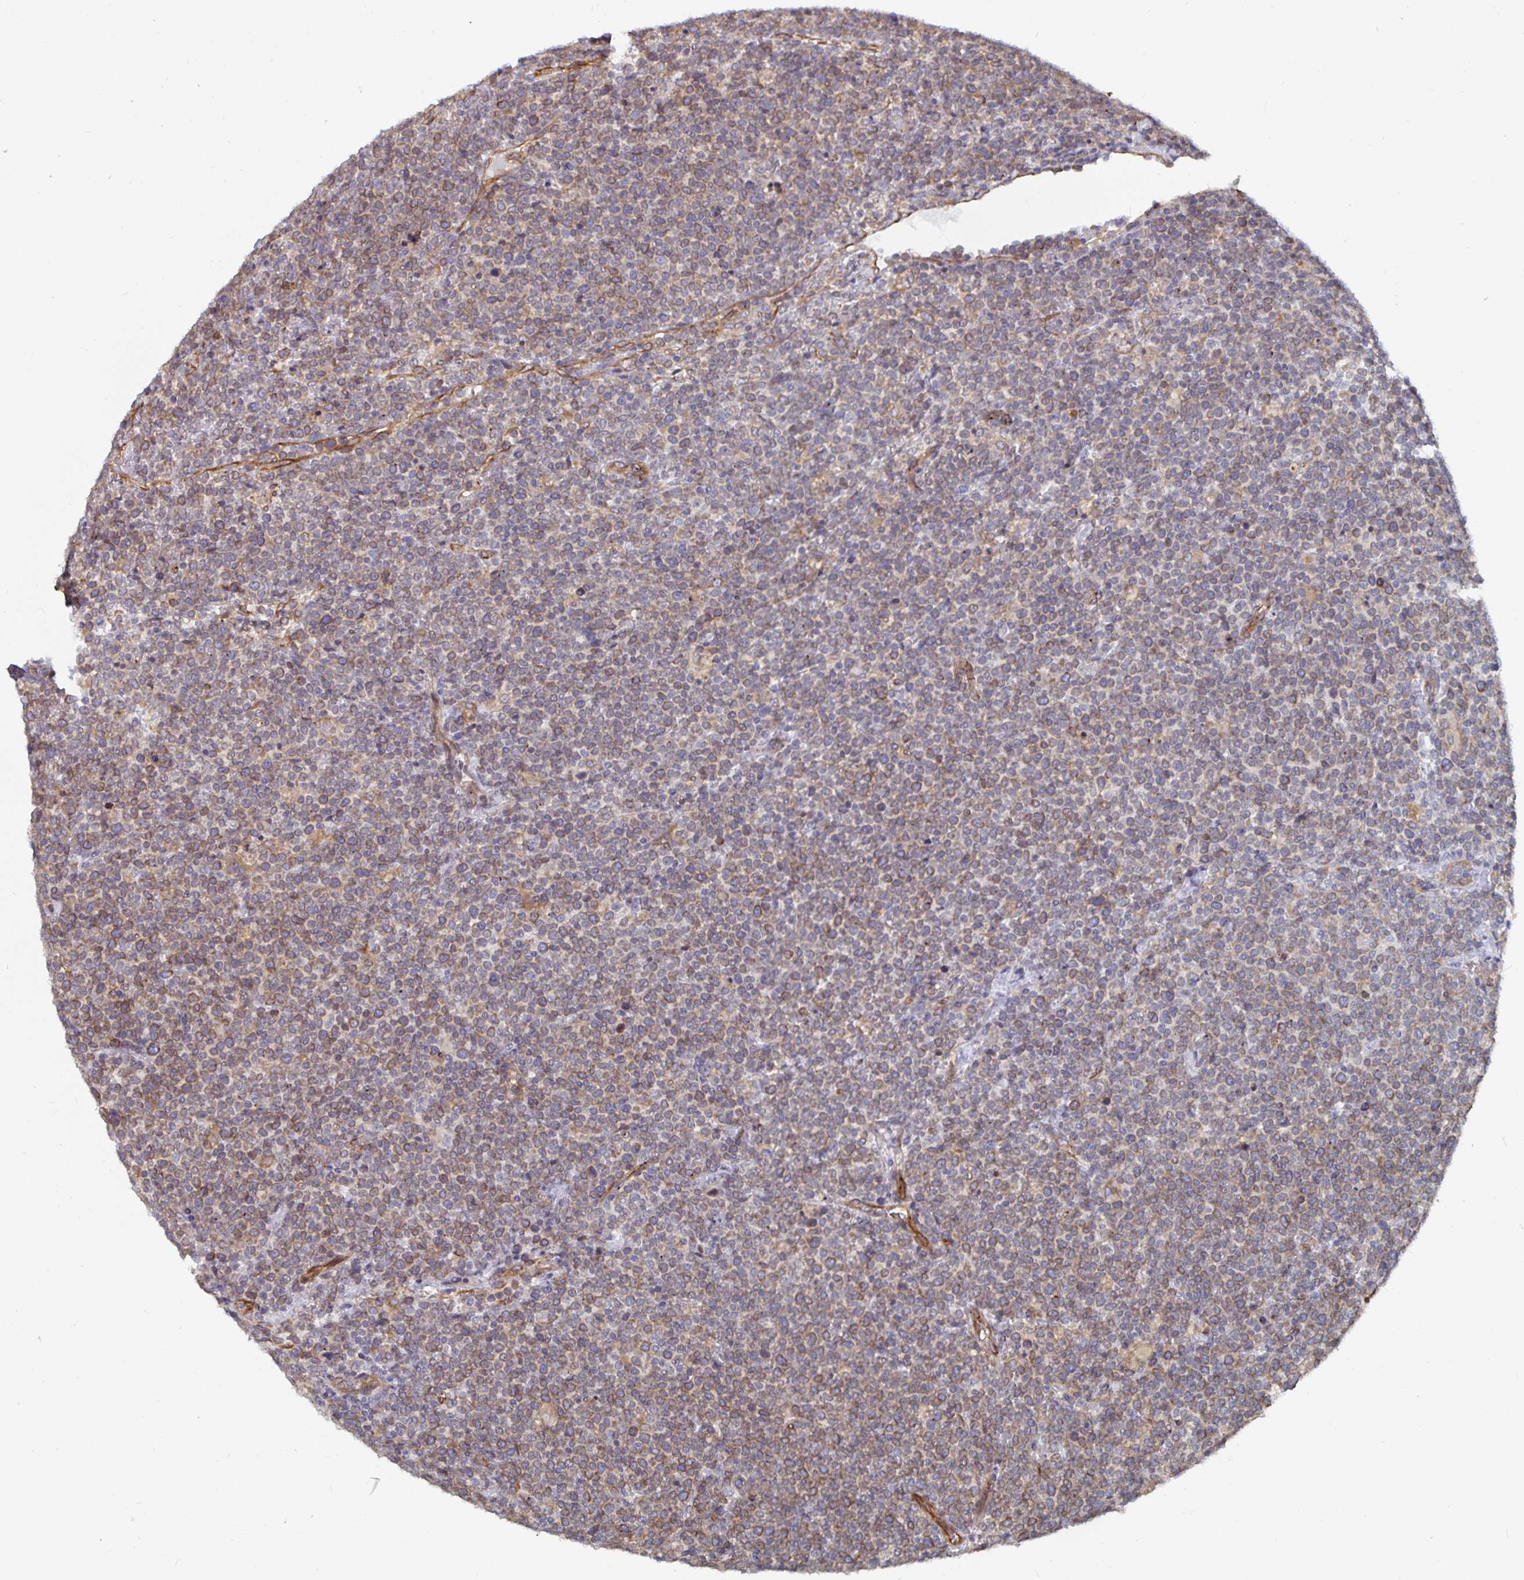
{"staining": {"intensity": "weak", "quantity": ">75%", "location": "cytoplasmic/membranous"}, "tissue": "lymphoma", "cell_type": "Tumor cells", "image_type": "cancer", "snomed": [{"axis": "morphology", "description": "Malignant lymphoma, non-Hodgkin's type, High grade"}, {"axis": "topography", "description": "Lymph node"}], "caption": "IHC of high-grade malignant lymphoma, non-Hodgkin's type exhibits low levels of weak cytoplasmic/membranous expression in about >75% of tumor cells. The staining was performed using DAB (3,3'-diaminobenzidine) to visualize the protein expression in brown, while the nuclei were stained in blue with hematoxylin (Magnification: 20x).", "gene": "BCAP29", "patient": {"sex": "male", "age": 61}}